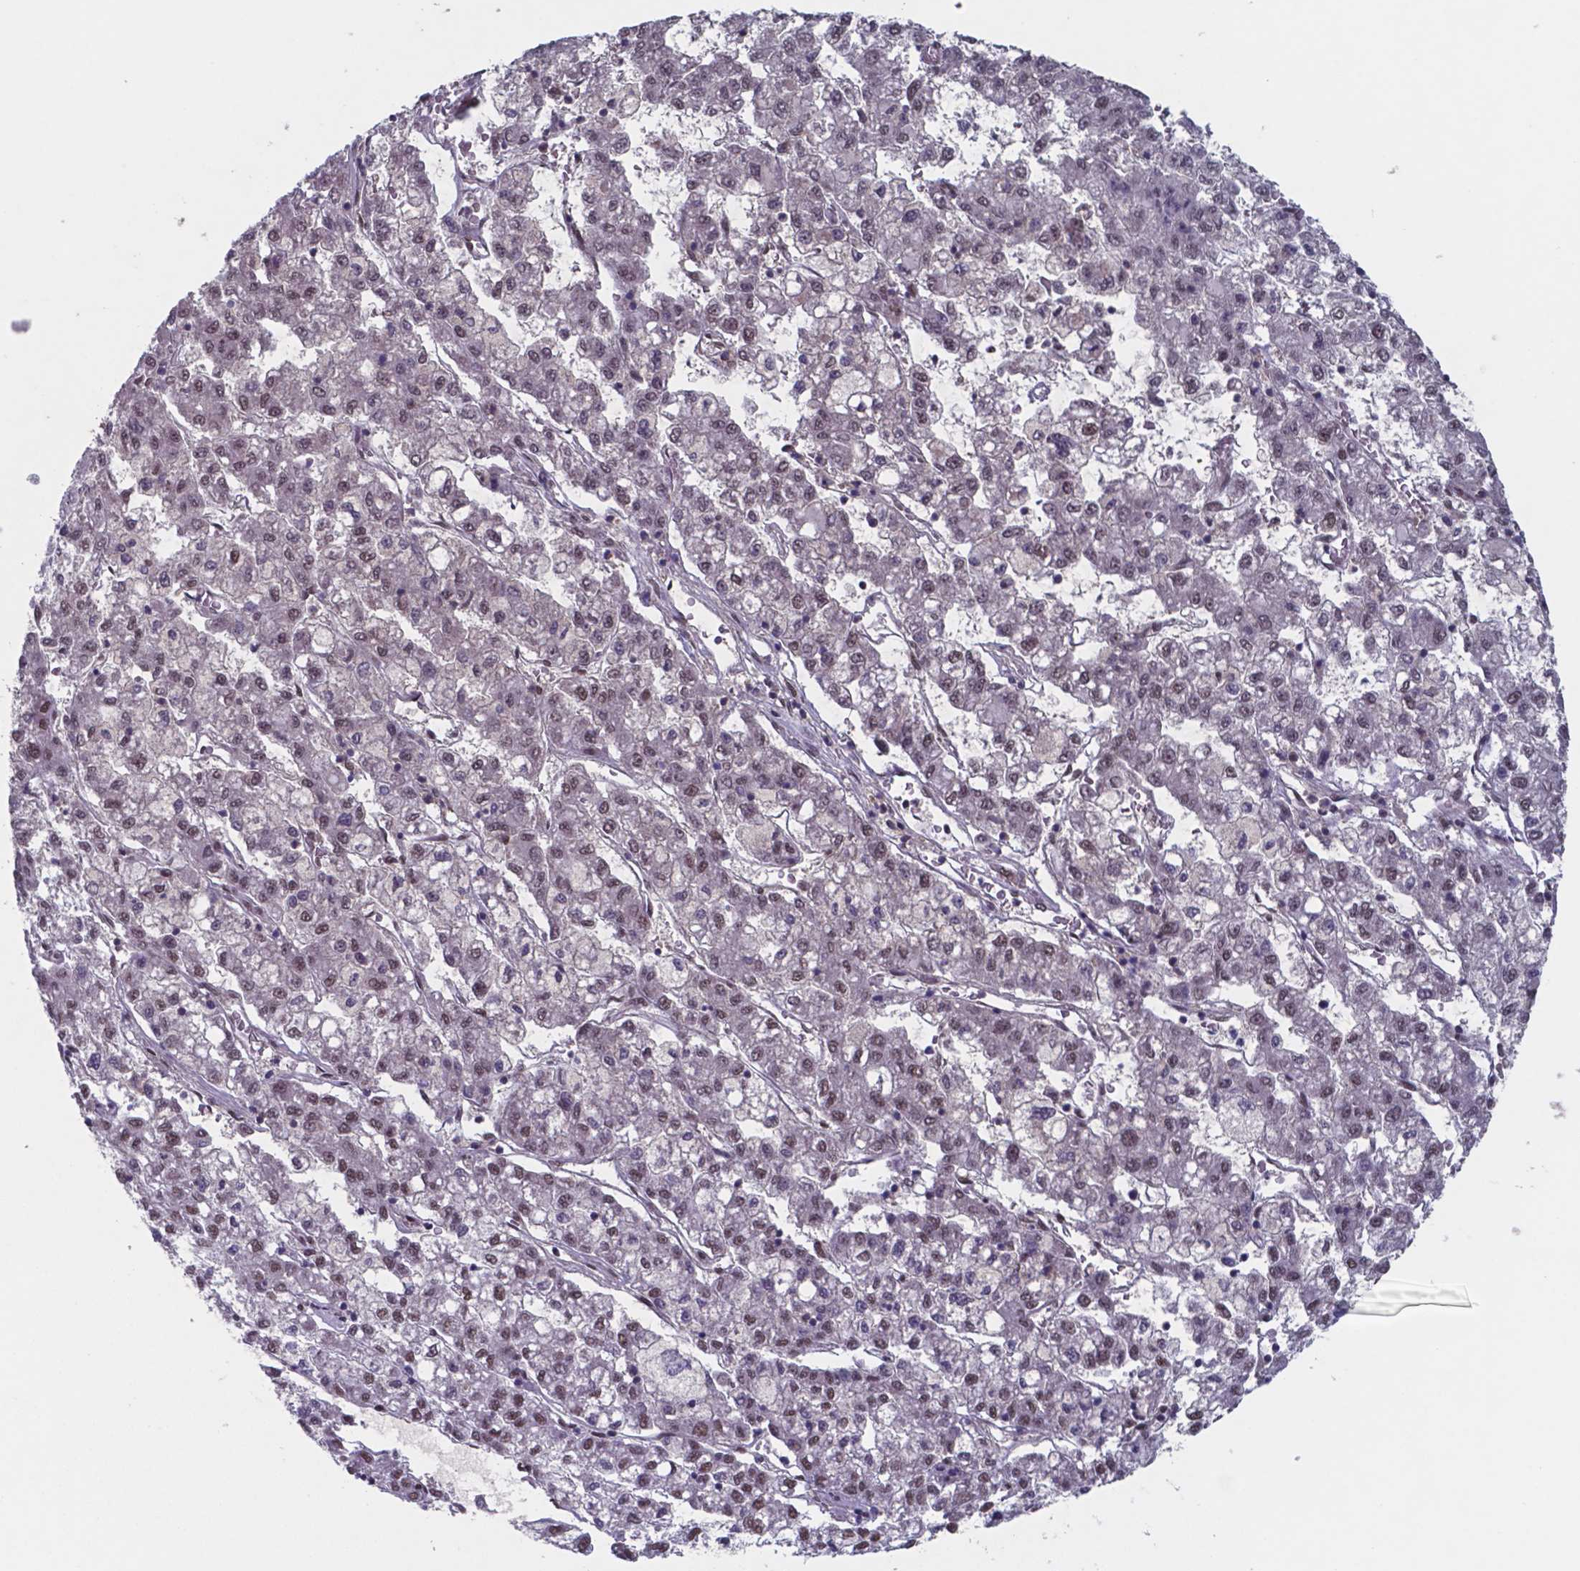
{"staining": {"intensity": "weak", "quantity": "25%-75%", "location": "nuclear"}, "tissue": "liver cancer", "cell_type": "Tumor cells", "image_type": "cancer", "snomed": [{"axis": "morphology", "description": "Carcinoma, Hepatocellular, NOS"}, {"axis": "topography", "description": "Liver"}], "caption": "Immunohistochemical staining of liver cancer (hepatocellular carcinoma) exhibits weak nuclear protein positivity in approximately 25%-75% of tumor cells.", "gene": "UBA1", "patient": {"sex": "male", "age": 40}}